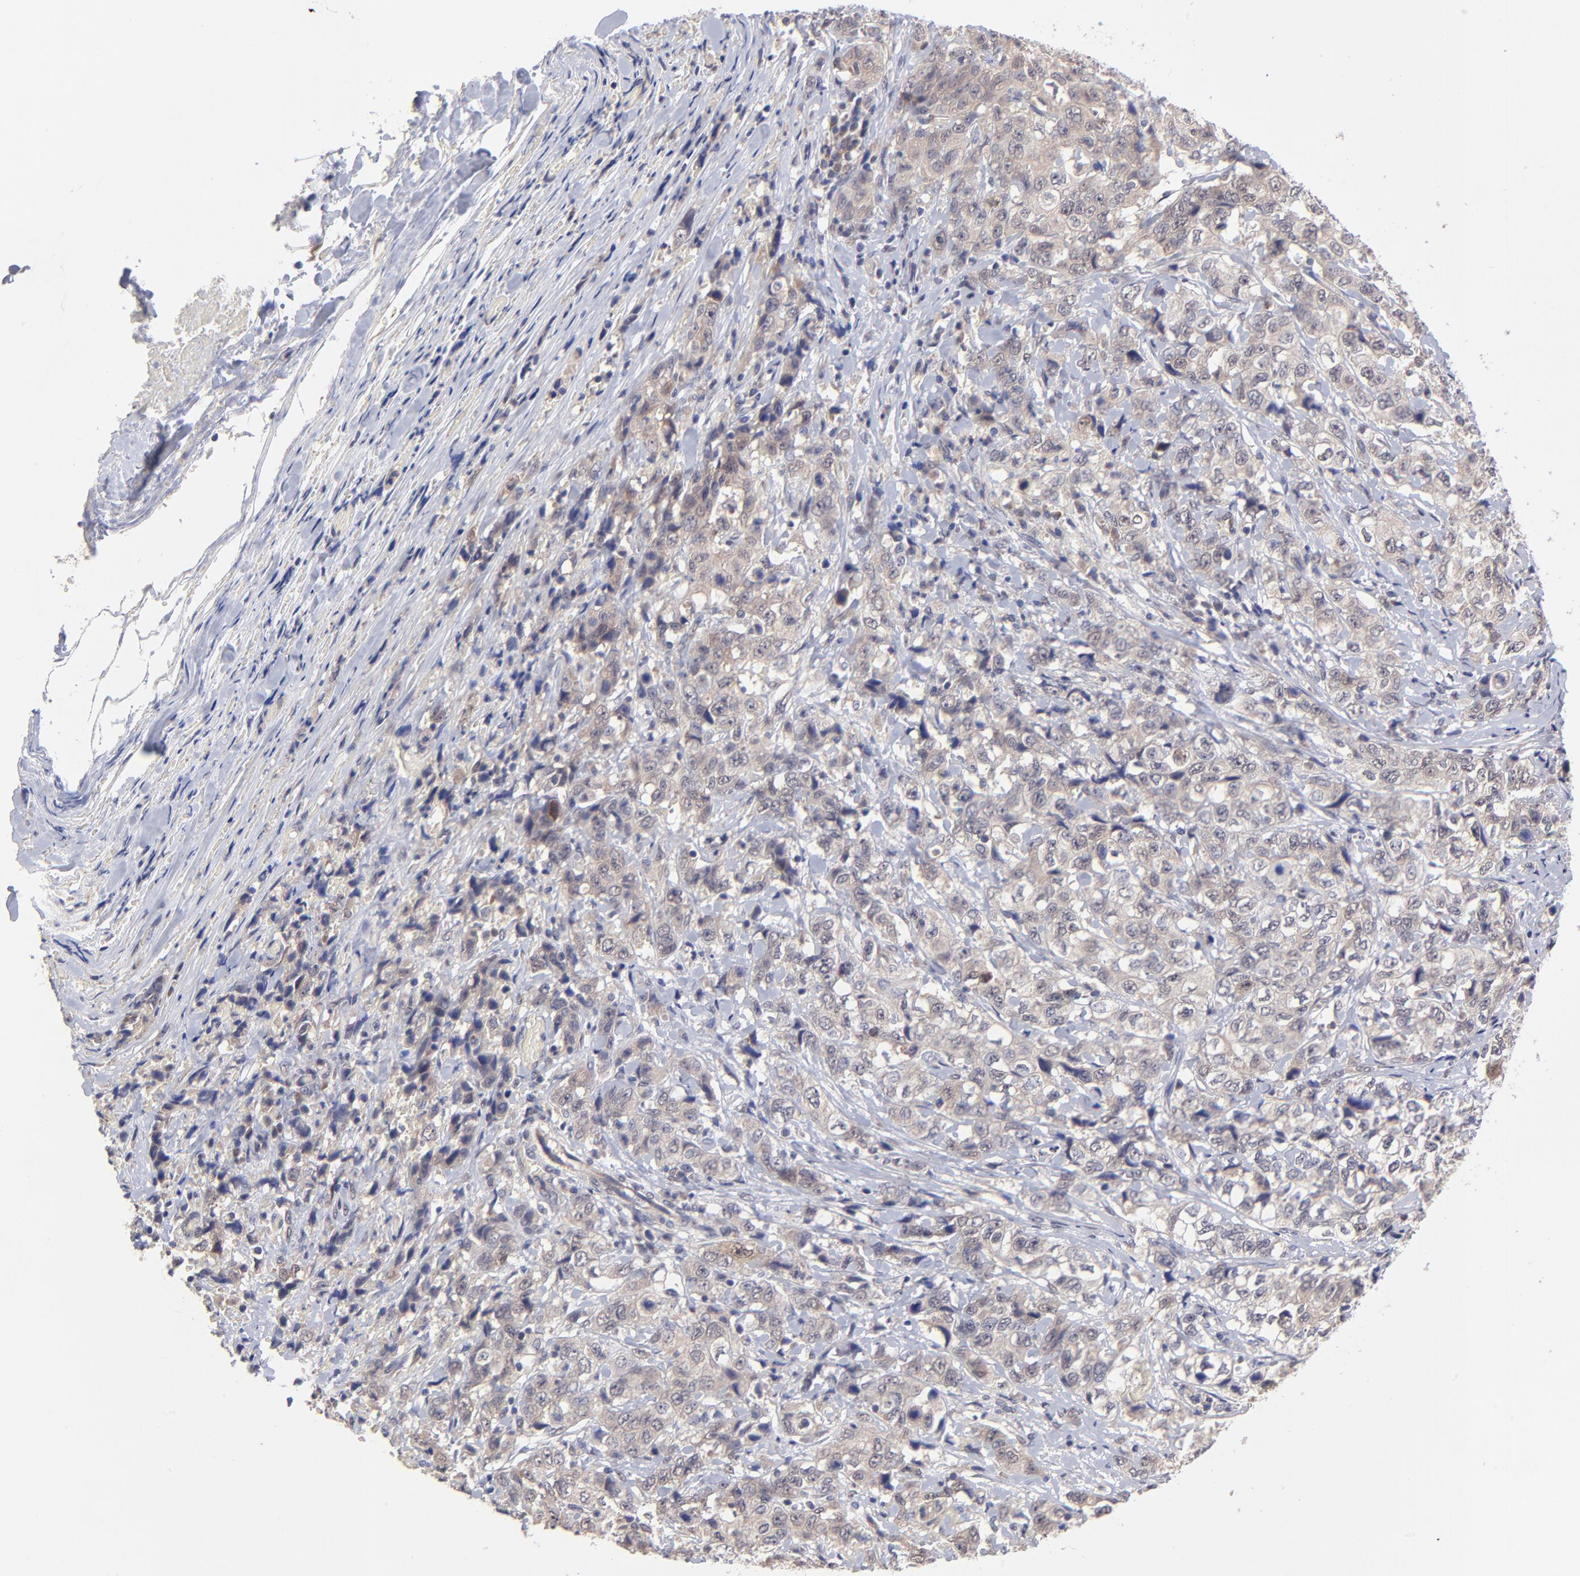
{"staining": {"intensity": "weak", "quantity": "25%-75%", "location": "cytoplasmic/membranous"}, "tissue": "stomach cancer", "cell_type": "Tumor cells", "image_type": "cancer", "snomed": [{"axis": "morphology", "description": "Adenocarcinoma, NOS"}, {"axis": "topography", "description": "Stomach"}], "caption": "Adenocarcinoma (stomach) tissue reveals weak cytoplasmic/membranous staining in approximately 25%-75% of tumor cells", "gene": "UBE2H", "patient": {"sex": "male", "age": 48}}